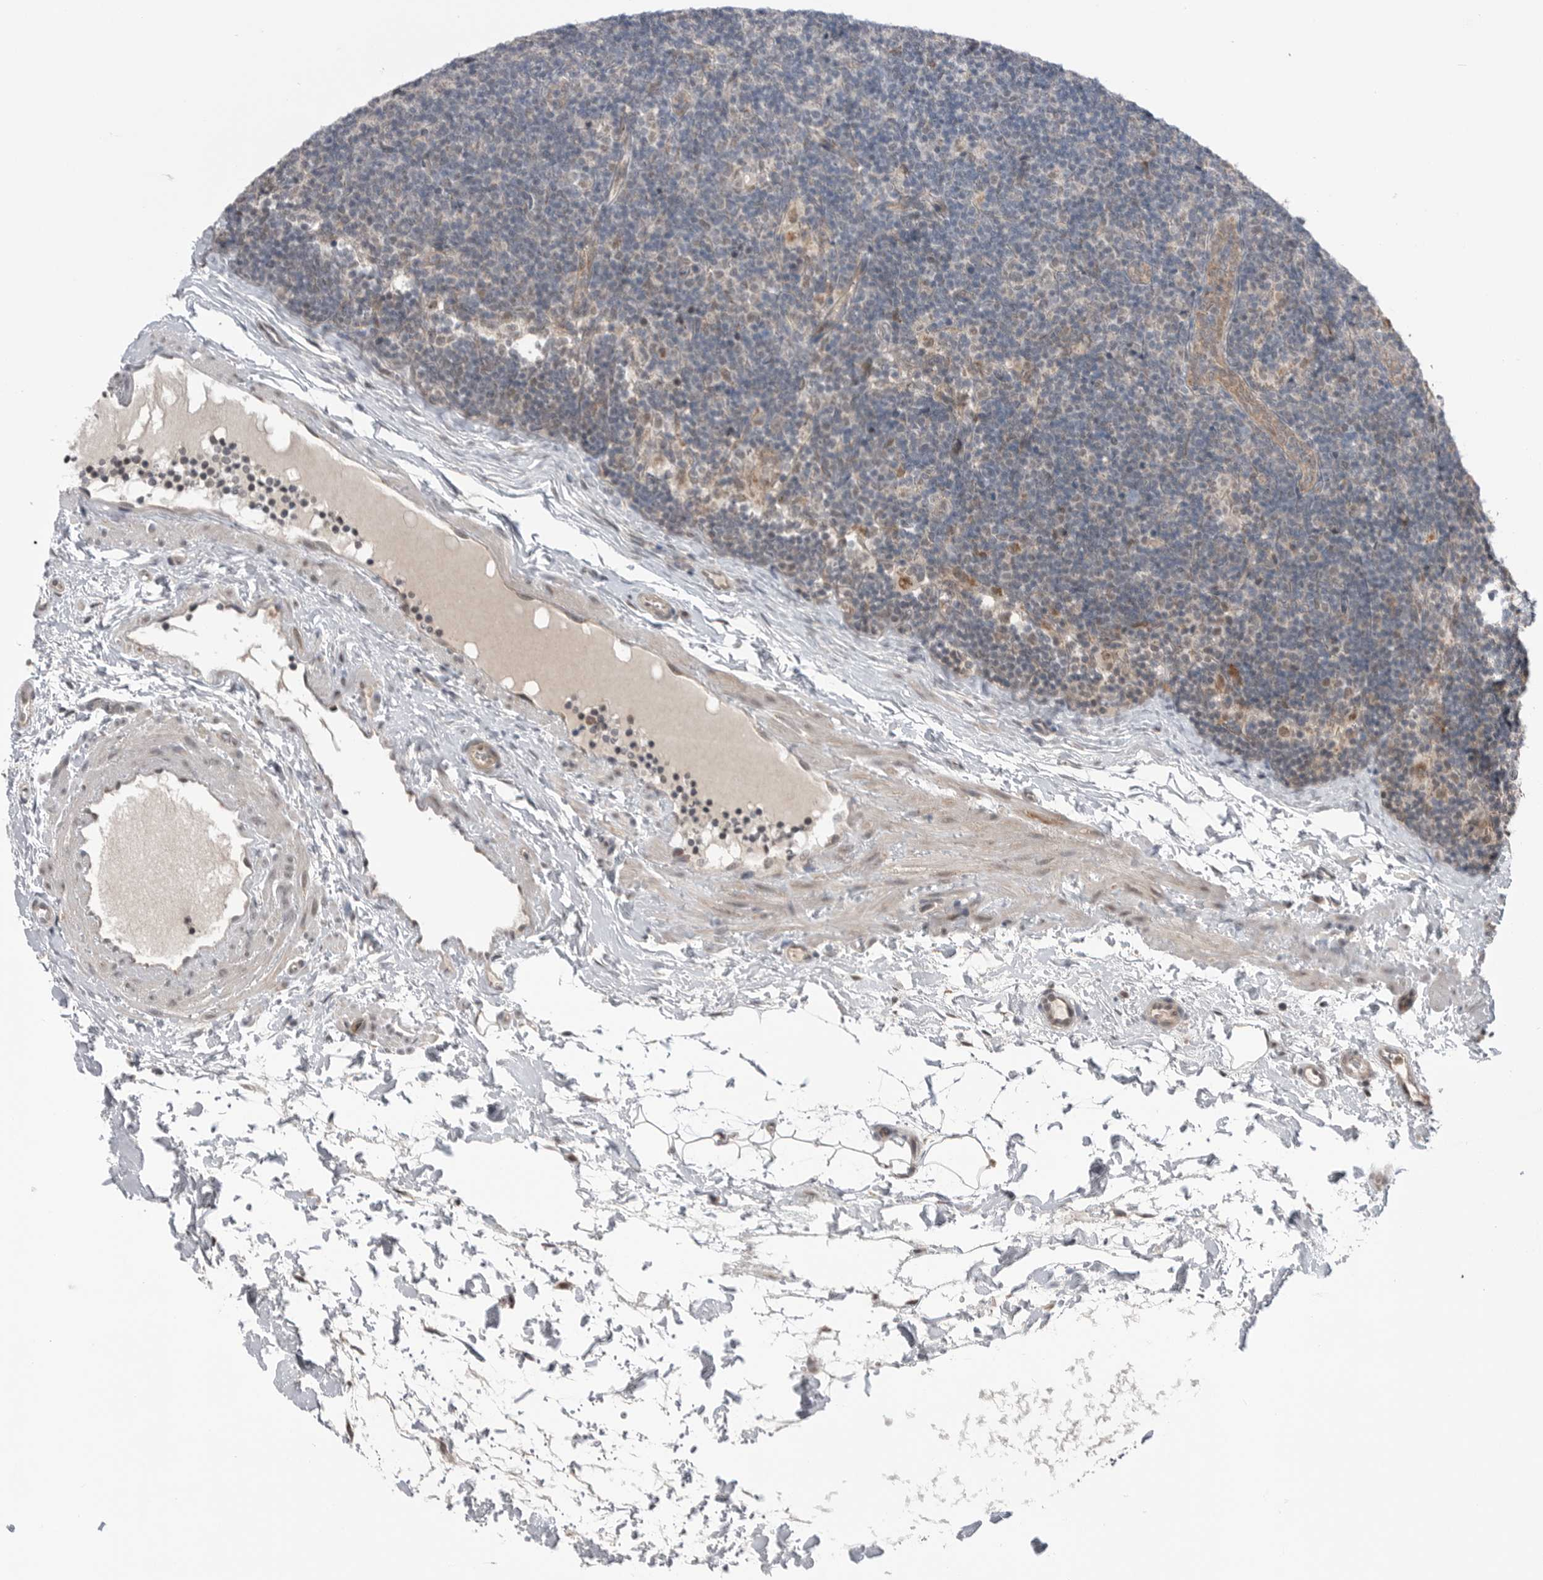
{"staining": {"intensity": "negative", "quantity": "none", "location": "none"}, "tissue": "lymph node", "cell_type": "Germinal center cells", "image_type": "normal", "snomed": [{"axis": "morphology", "description": "Normal tissue, NOS"}, {"axis": "topography", "description": "Lymph node"}], "caption": "This is a histopathology image of immunohistochemistry staining of unremarkable lymph node, which shows no positivity in germinal center cells. The staining was performed using DAB to visualize the protein expression in brown, while the nuclei were stained in blue with hematoxylin (Magnification: 20x).", "gene": "NTAQ1", "patient": {"sex": "female", "age": 22}}